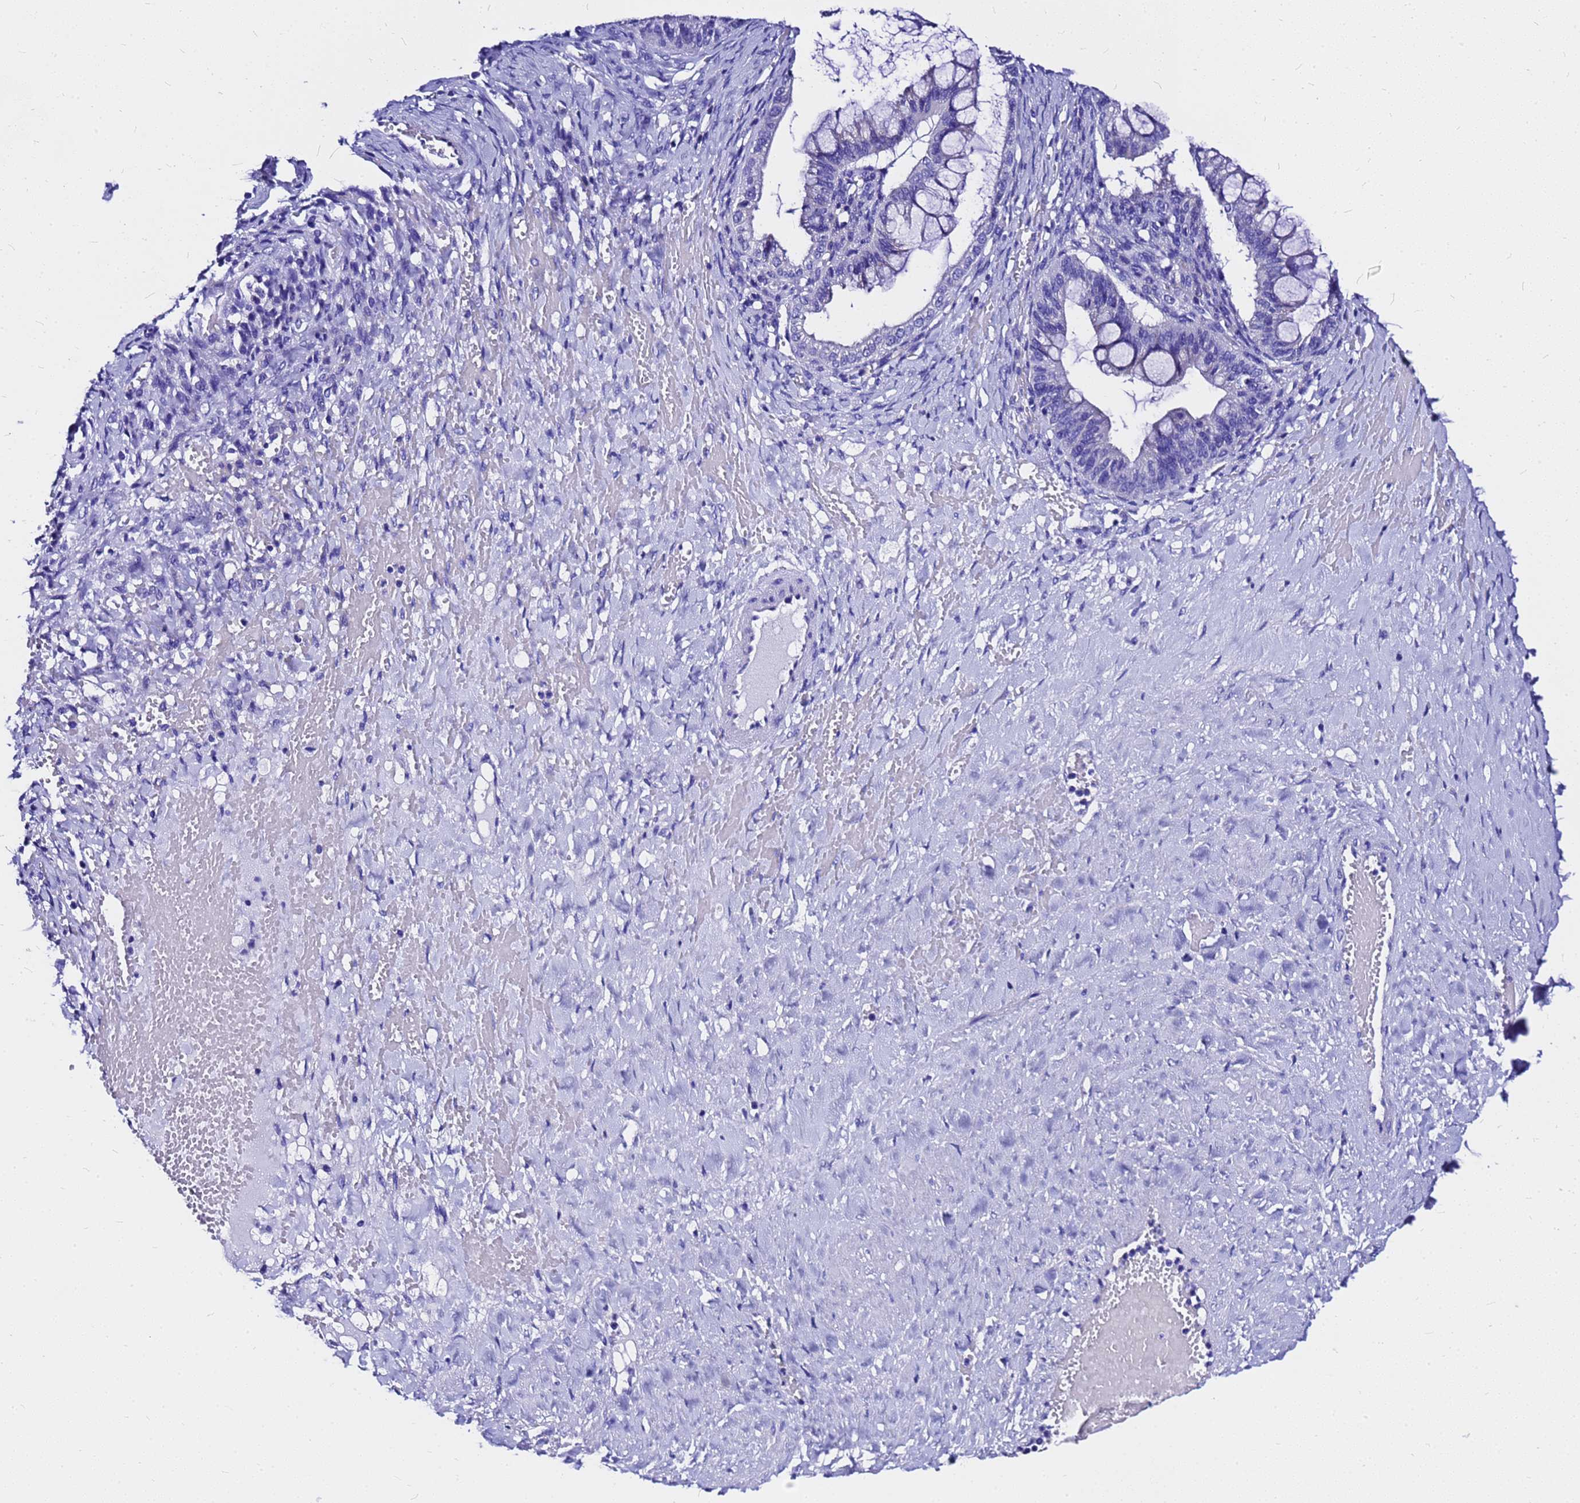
{"staining": {"intensity": "negative", "quantity": "none", "location": "none"}, "tissue": "ovarian cancer", "cell_type": "Tumor cells", "image_type": "cancer", "snomed": [{"axis": "morphology", "description": "Cystadenocarcinoma, mucinous, NOS"}, {"axis": "topography", "description": "Ovary"}], "caption": "DAB immunohistochemical staining of ovarian cancer (mucinous cystadenocarcinoma) demonstrates no significant staining in tumor cells.", "gene": "HERC4", "patient": {"sex": "female", "age": 73}}